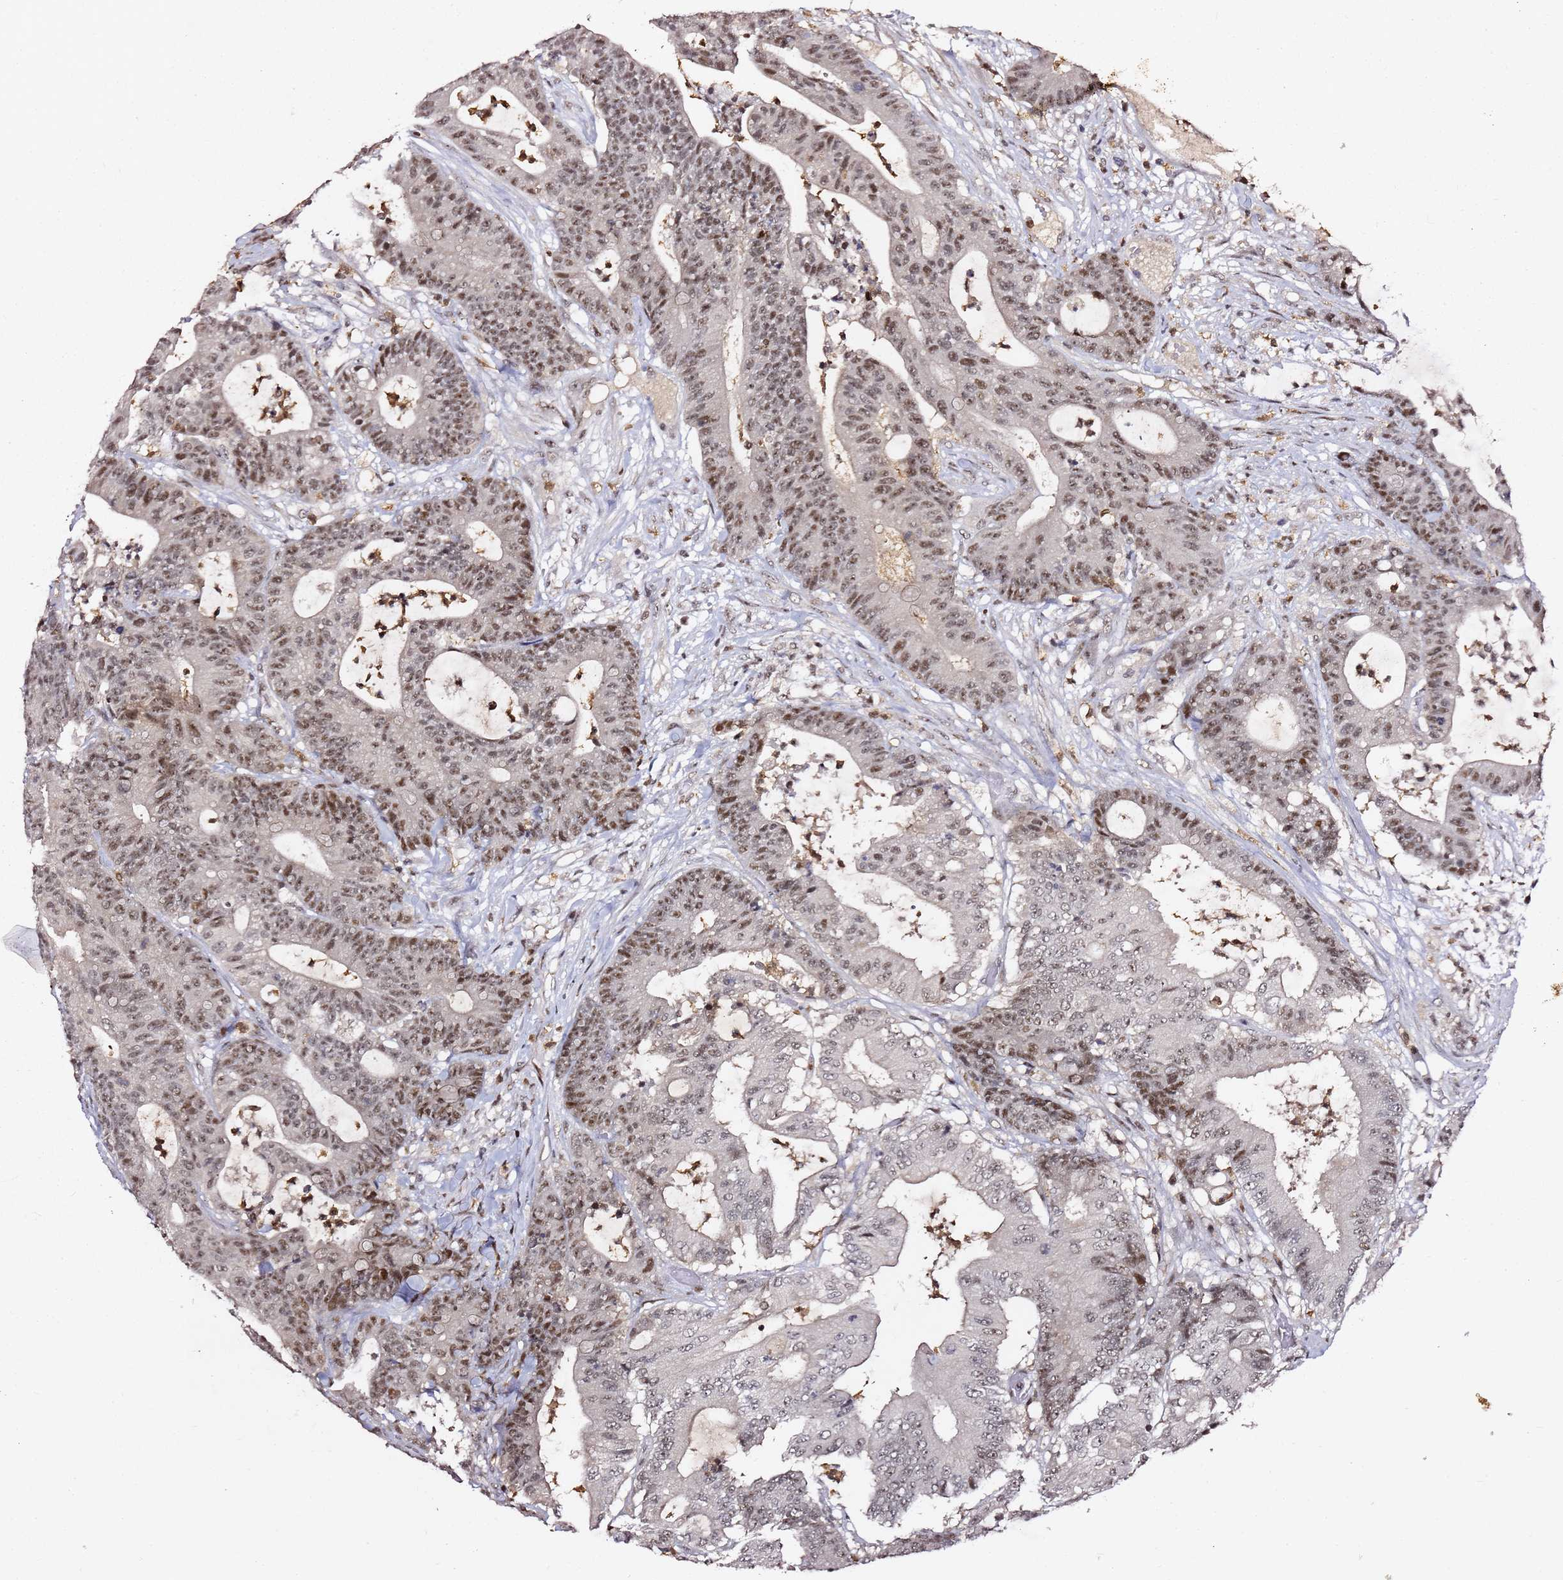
{"staining": {"intensity": "moderate", "quantity": ">75%", "location": "nuclear"}, "tissue": "colorectal cancer", "cell_type": "Tumor cells", "image_type": "cancer", "snomed": [{"axis": "morphology", "description": "Adenocarcinoma, NOS"}, {"axis": "topography", "description": "Colon"}], "caption": "Immunohistochemistry micrograph of human colorectal cancer stained for a protein (brown), which shows medium levels of moderate nuclear expression in about >75% of tumor cells.", "gene": "FCF1", "patient": {"sex": "female", "age": 84}}